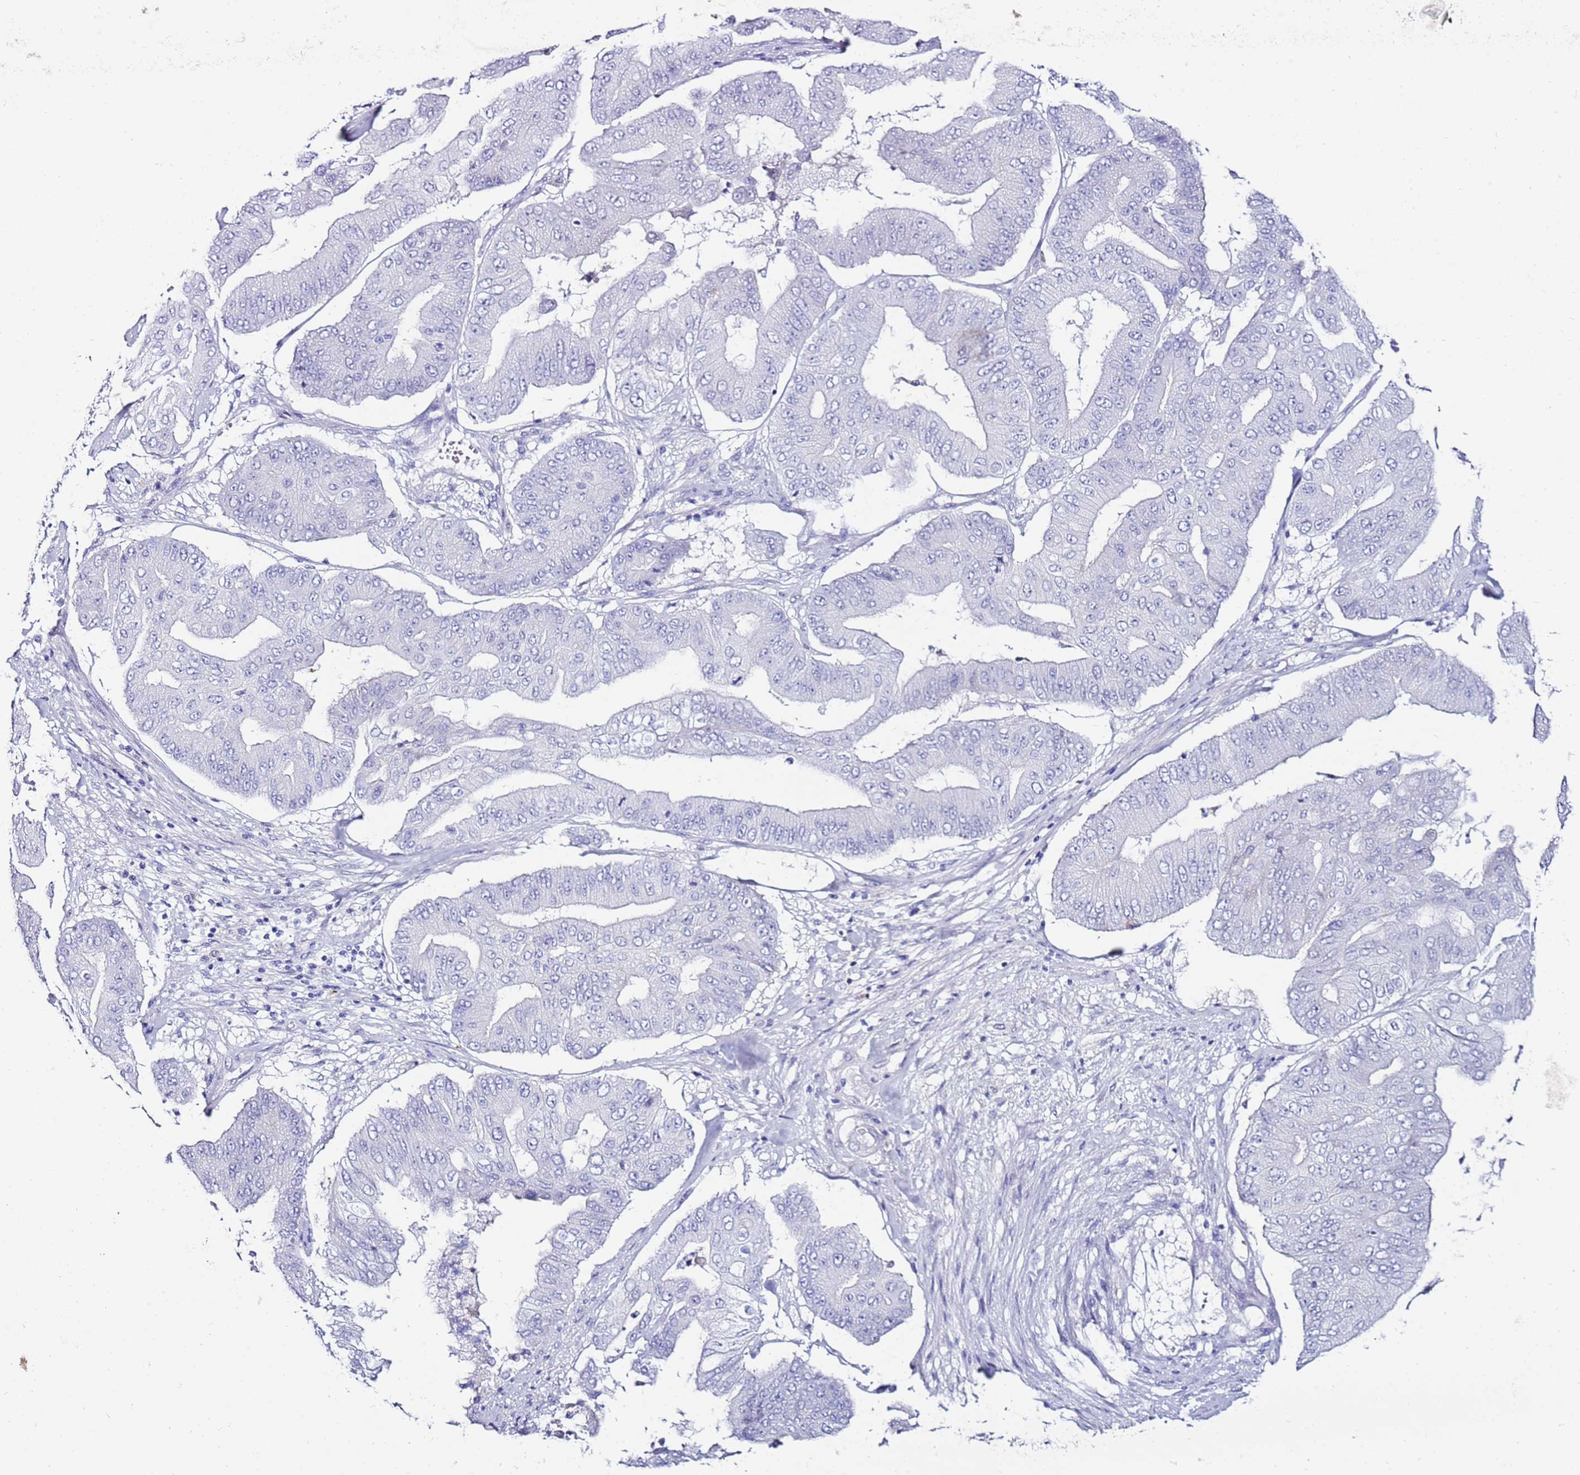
{"staining": {"intensity": "negative", "quantity": "none", "location": "none"}, "tissue": "pancreatic cancer", "cell_type": "Tumor cells", "image_type": "cancer", "snomed": [{"axis": "morphology", "description": "Adenocarcinoma, NOS"}, {"axis": "topography", "description": "Pancreas"}], "caption": "Immunohistochemical staining of human pancreatic cancer displays no significant expression in tumor cells. (Immunohistochemistry, brightfield microscopy, high magnification).", "gene": "EVPLL", "patient": {"sex": "female", "age": 77}}